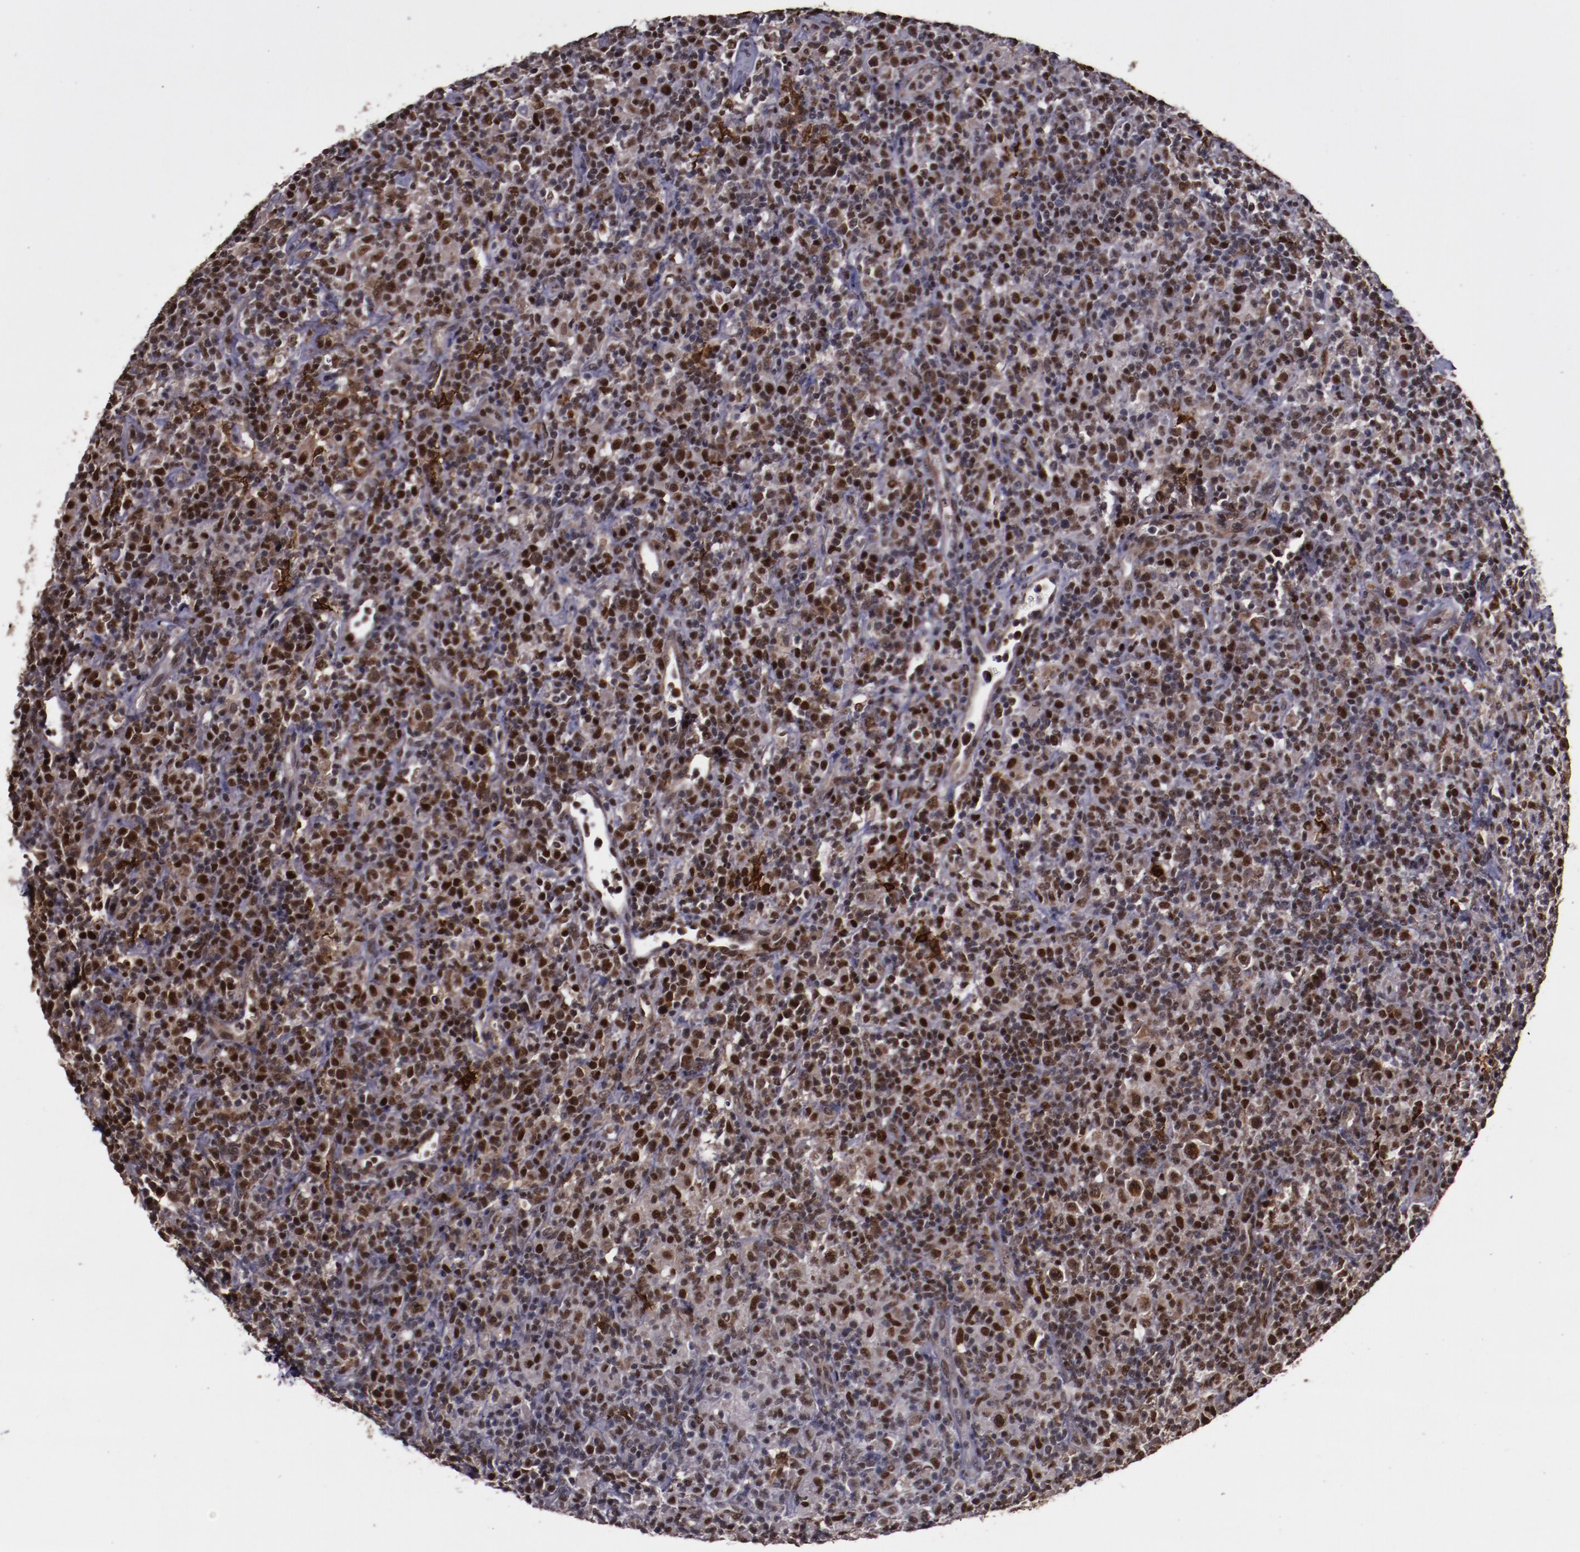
{"staining": {"intensity": "moderate", "quantity": "25%-75%", "location": "nuclear"}, "tissue": "lymphoma", "cell_type": "Tumor cells", "image_type": "cancer", "snomed": [{"axis": "morphology", "description": "Hodgkin's disease, NOS"}, {"axis": "topography", "description": "Lymph node"}], "caption": "About 25%-75% of tumor cells in human Hodgkin's disease exhibit moderate nuclear protein positivity as visualized by brown immunohistochemical staining.", "gene": "CHEK2", "patient": {"sex": "male", "age": 65}}